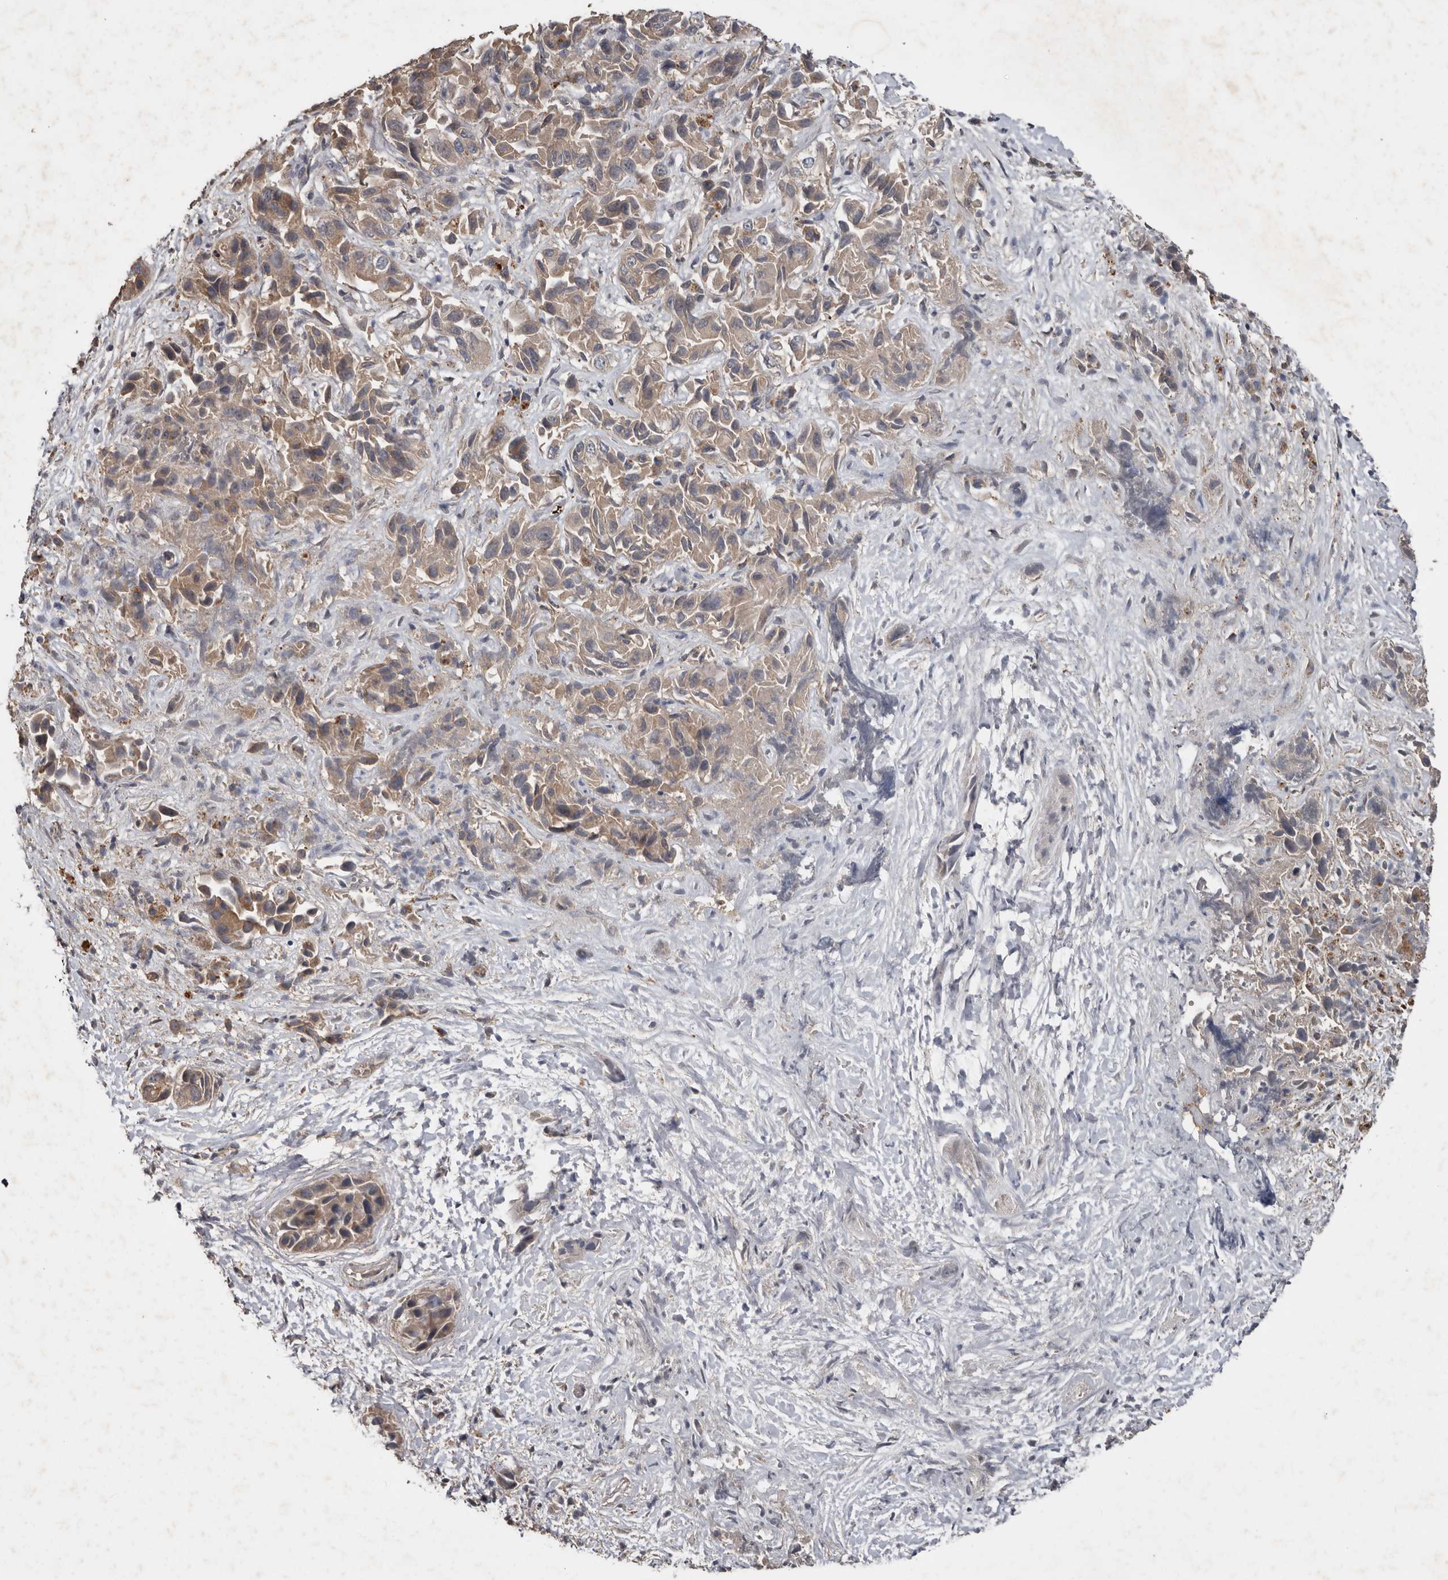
{"staining": {"intensity": "weak", "quantity": ">75%", "location": "cytoplasmic/membranous"}, "tissue": "liver cancer", "cell_type": "Tumor cells", "image_type": "cancer", "snomed": [{"axis": "morphology", "description": "Cholangiocarcinoma"}, {"axis": "topography", "description": "Liver"}], "caption": "Brown immunohistochemical staining in human liver cholangiocarcinoma demonstrates weak cytoplasmic/membranous staining in about >75% of tumor cells.", "gene": "HYAL4", "patient": {"sex": "female", "age": 52}}